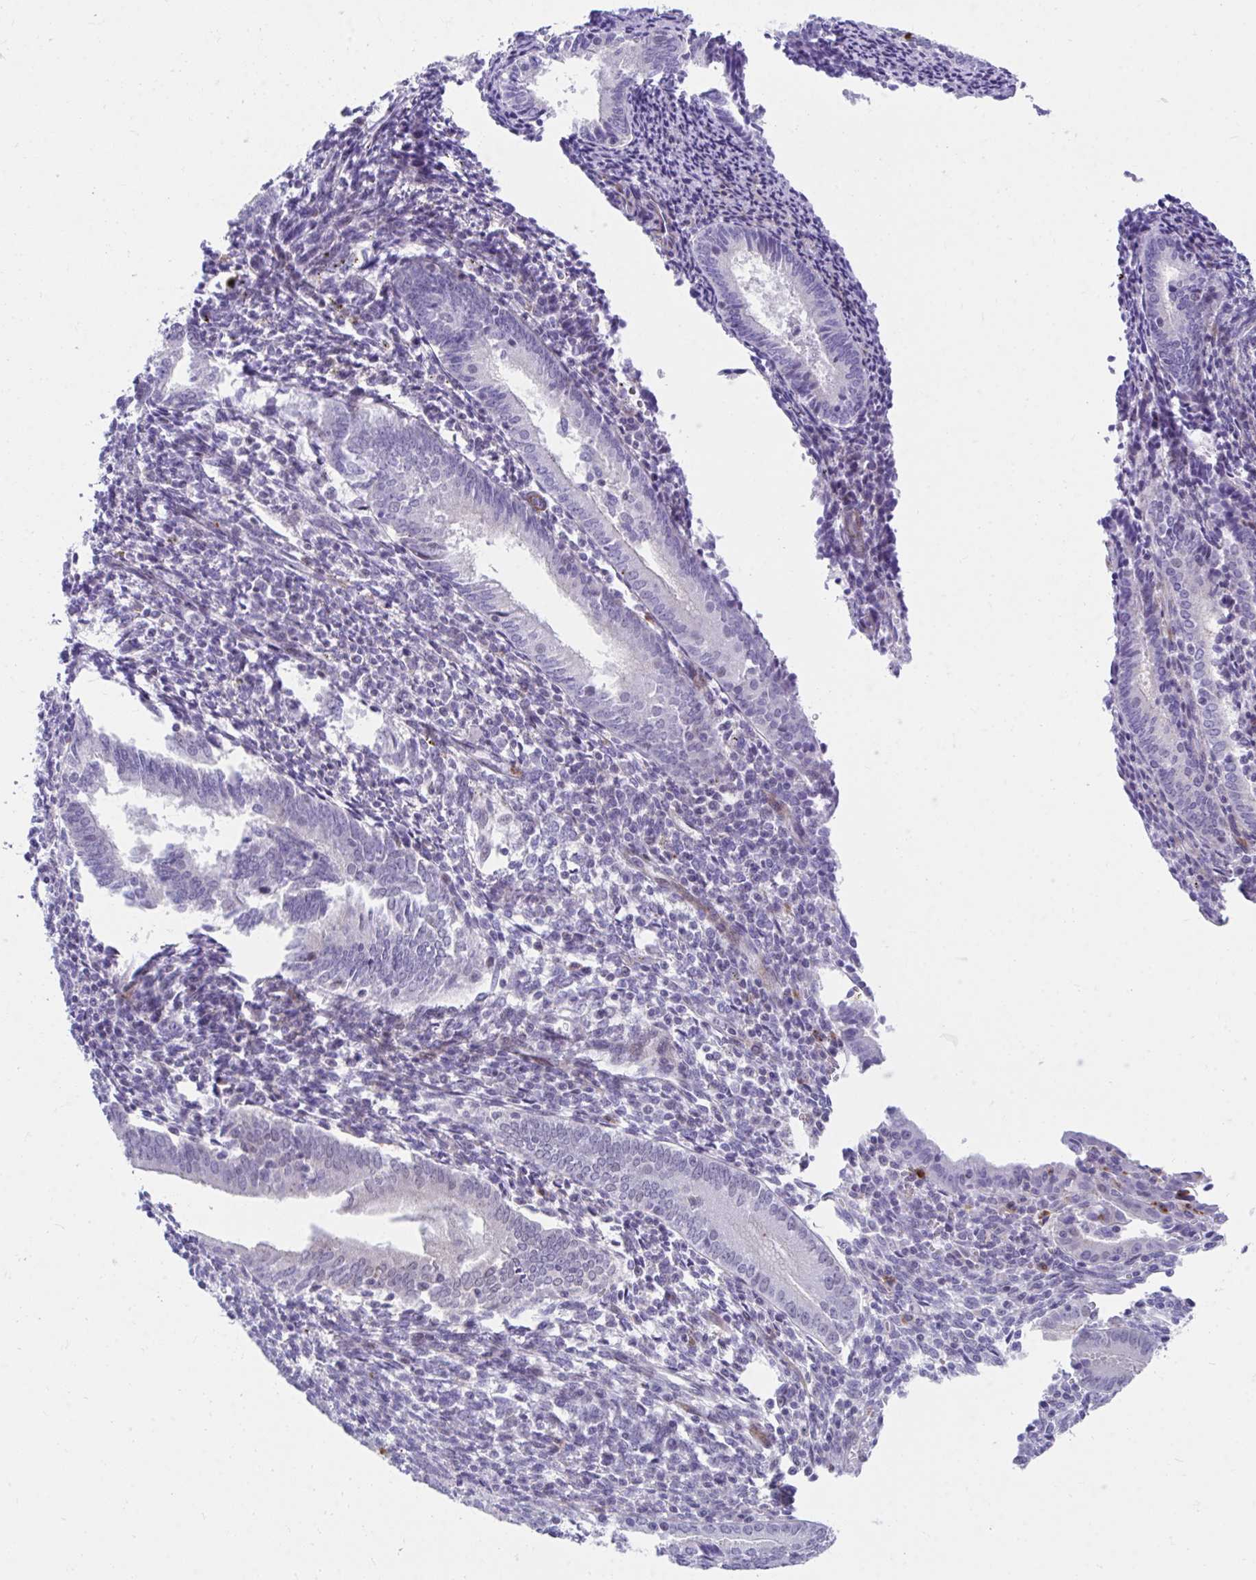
{"staining": {"intensity": "negative", "quantity": "none", "location": "none"}, "tissue": "endometrium", "cell_type": "Cells in endometrial stroma", "image_type": "normal", "snomed": [{"axis": "morphology", "description": "Normal tissue, NOS"}, {"axis": "topography", "description": "Endometrium"}], "caption": "High power microscopy photomicrograph of an immunohistochemistry (IHC) photomicrograph of unremarkable endometrium, revealing no significant staining in cells in endometrial stroma.", "gene": "CSTB", "patient": {"sex": "female", "age": 41}}